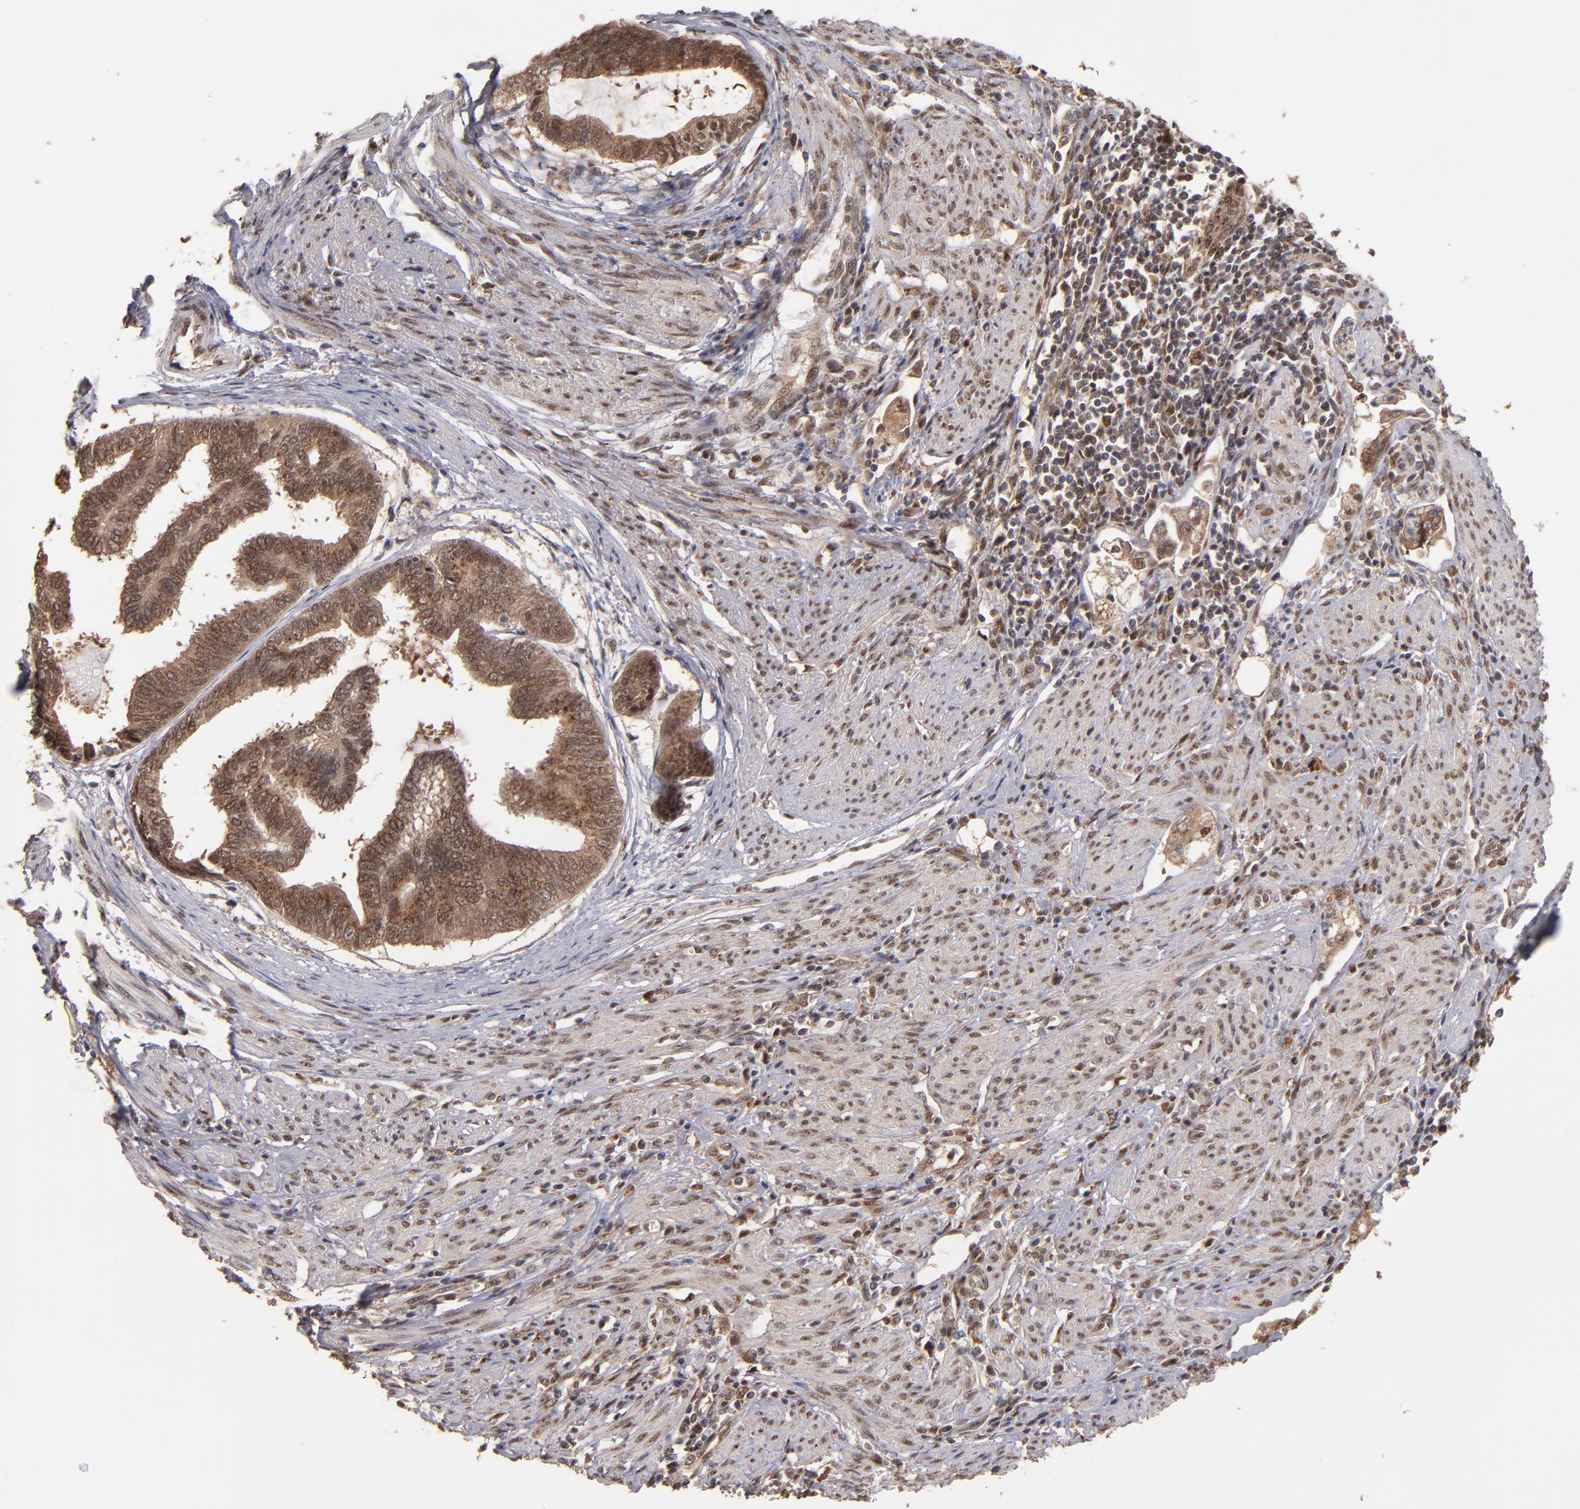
{"staining": {"intensity": "weak", "quantity": ">75%", "location": "cytoplasmic/membranous"}, "tissue": "endometrial cancer", "cell_type": "Tumor cells", "image_type": "cancer", "snomed": [{"axis": "morphology", "description": "Adenocarcinoma, NOS"}, {"axis": "topography", "description": "Endometrium"}], "caption": "Protein analysis of endometrial cancer tissue exhibits weak cytoplasmic/membranous positivity in approximately >75% of tumor cells.", "gene": "EAPP", "patient": {"sex": "female", "age": 75}}